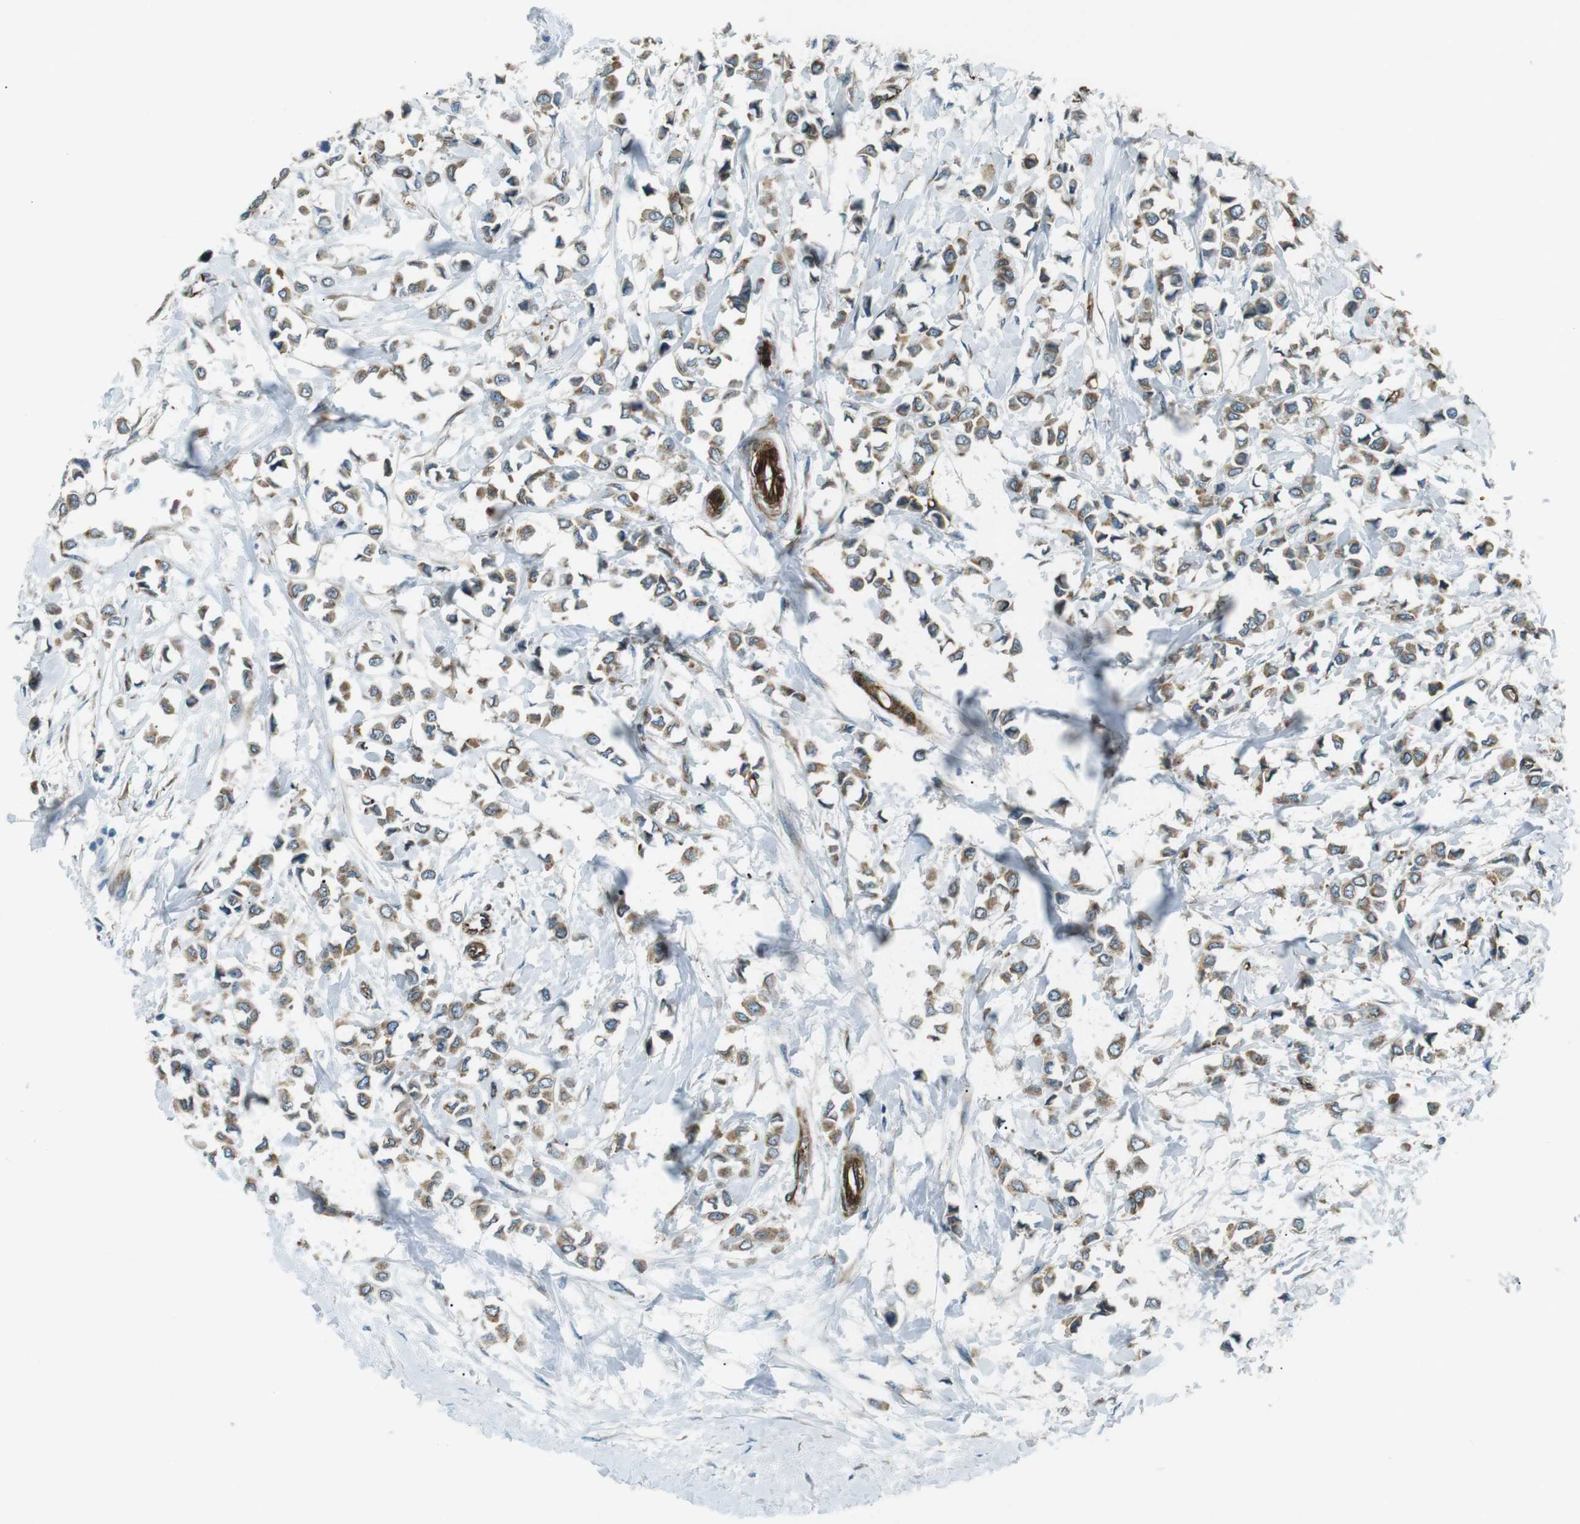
{"staining": {"intensity": "weak", "quantity": ">75%", "location": "cytoplasmic/membranous"}, "tissue": "breast cancer", "cell_type": "Tumor cells", "image_type": "cancer", "snomed": [{"axis": "morphology", "description": "Lobular carcinoma"}, {"axis": "topography", "description": "Breast"}], "caption": "An immunohistochemistry histopathology image of neoplastic tissue is shown. Protein staining in brown shows weak cytoplasmic/membranous positivity in breast lobular carcinoma within tumor cells.", "gene": "ODR4", "patient": {"sex": "female", "age": 51}}